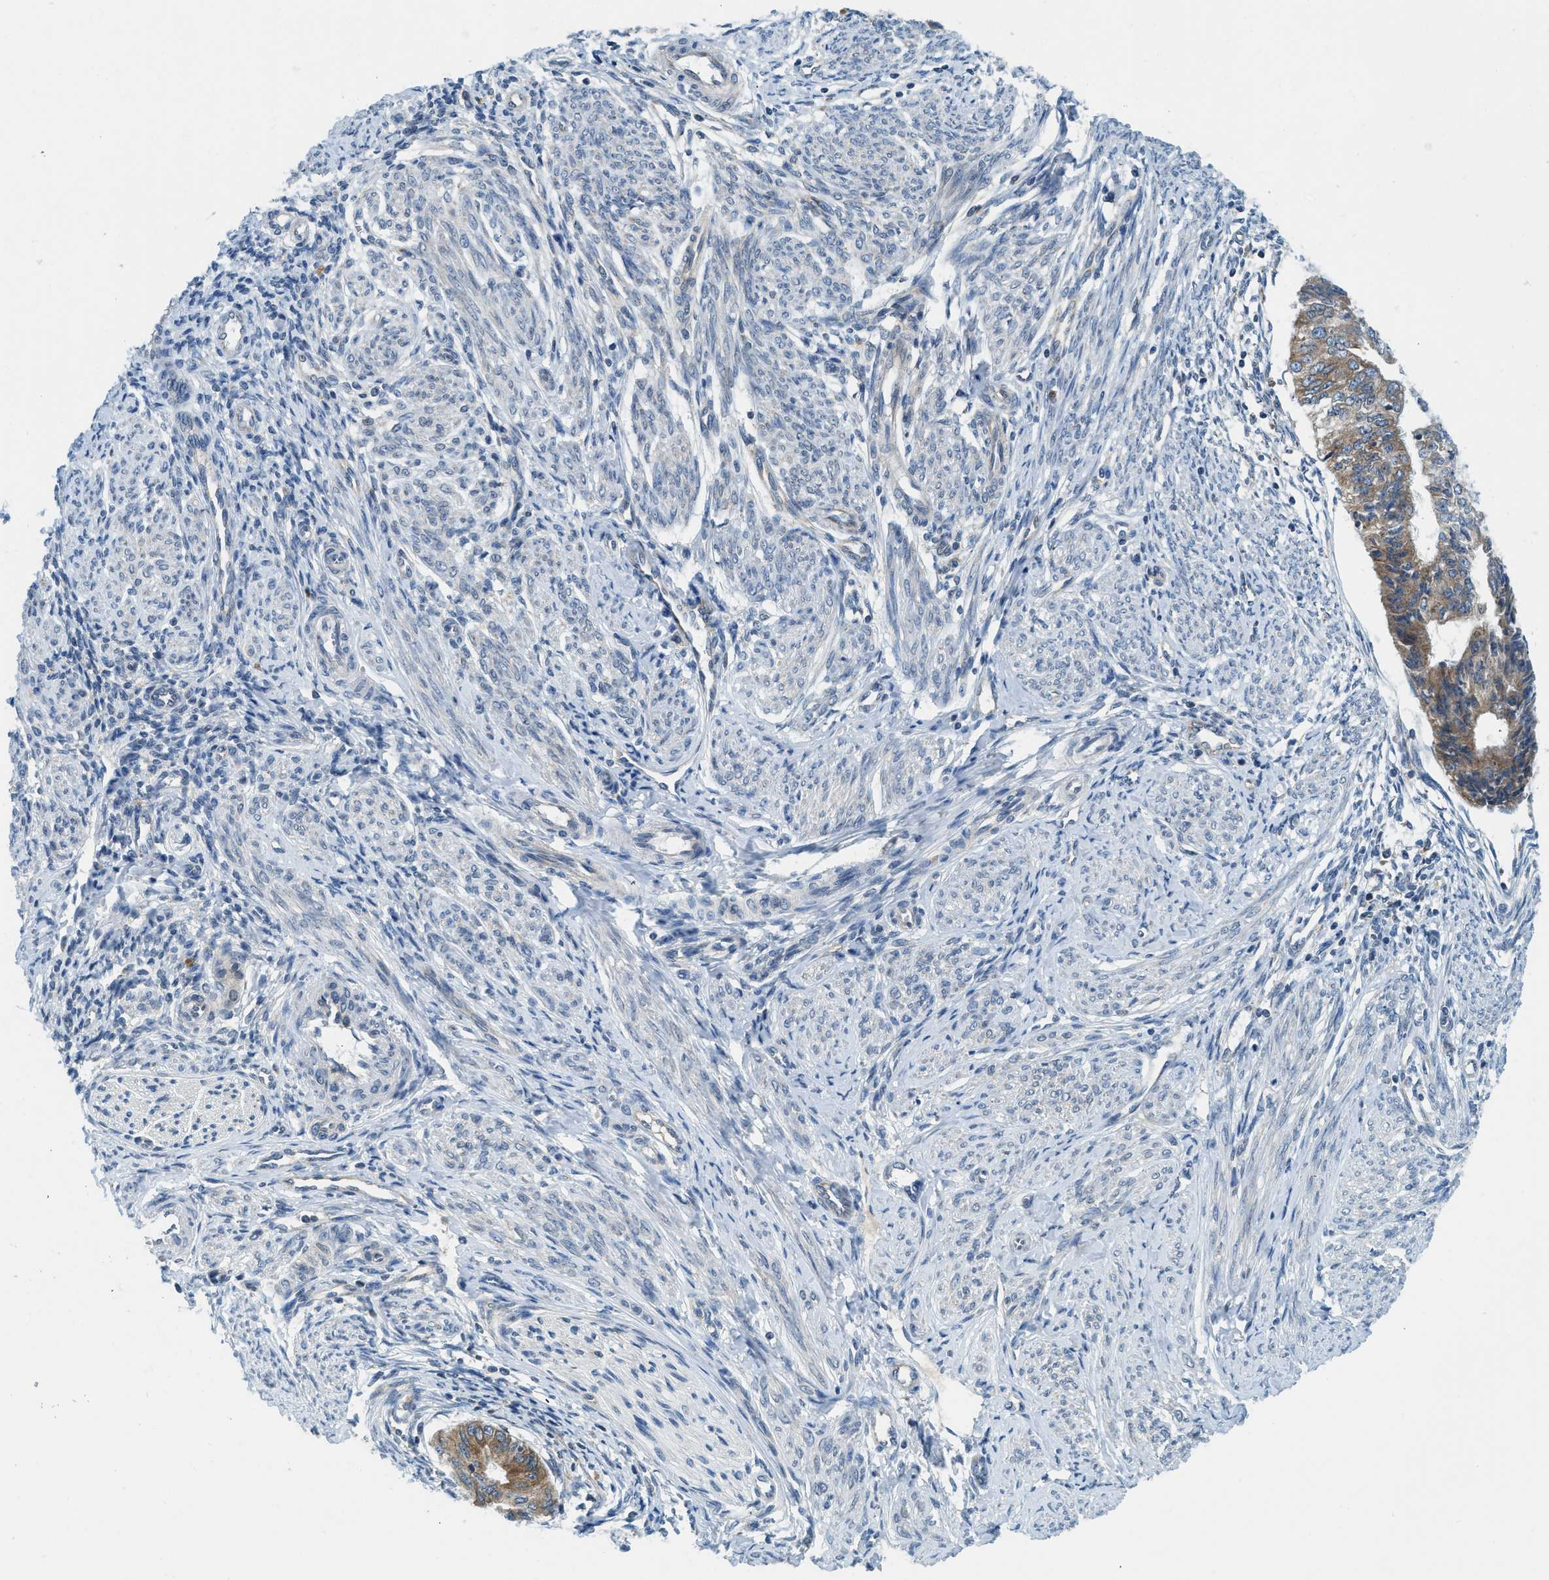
{"staining": {"intensity": "moderate", "quantity": ">75%", "location": "cytoplasmic/membranous"}, "tissue": "endometrial cancer", "cell_type": "Tumor cells", "image_type": "cancer", "snomed": [{"axis": "morphology", "description": "Adenocarcinoma, NOS"}, {"axis": "topography", "description": "Endometrium"}], "caption": "An immunohistochemistry (IHC) photomicrograph of neoplastic tissue is shown. Protein staining in brown highlights moderate cytoplasmic/membranous positivity in endometrial adenocarcinoma within tumor cells.", "gene": "BCAP31", "patient": {"sex": "female", "age": 32}}